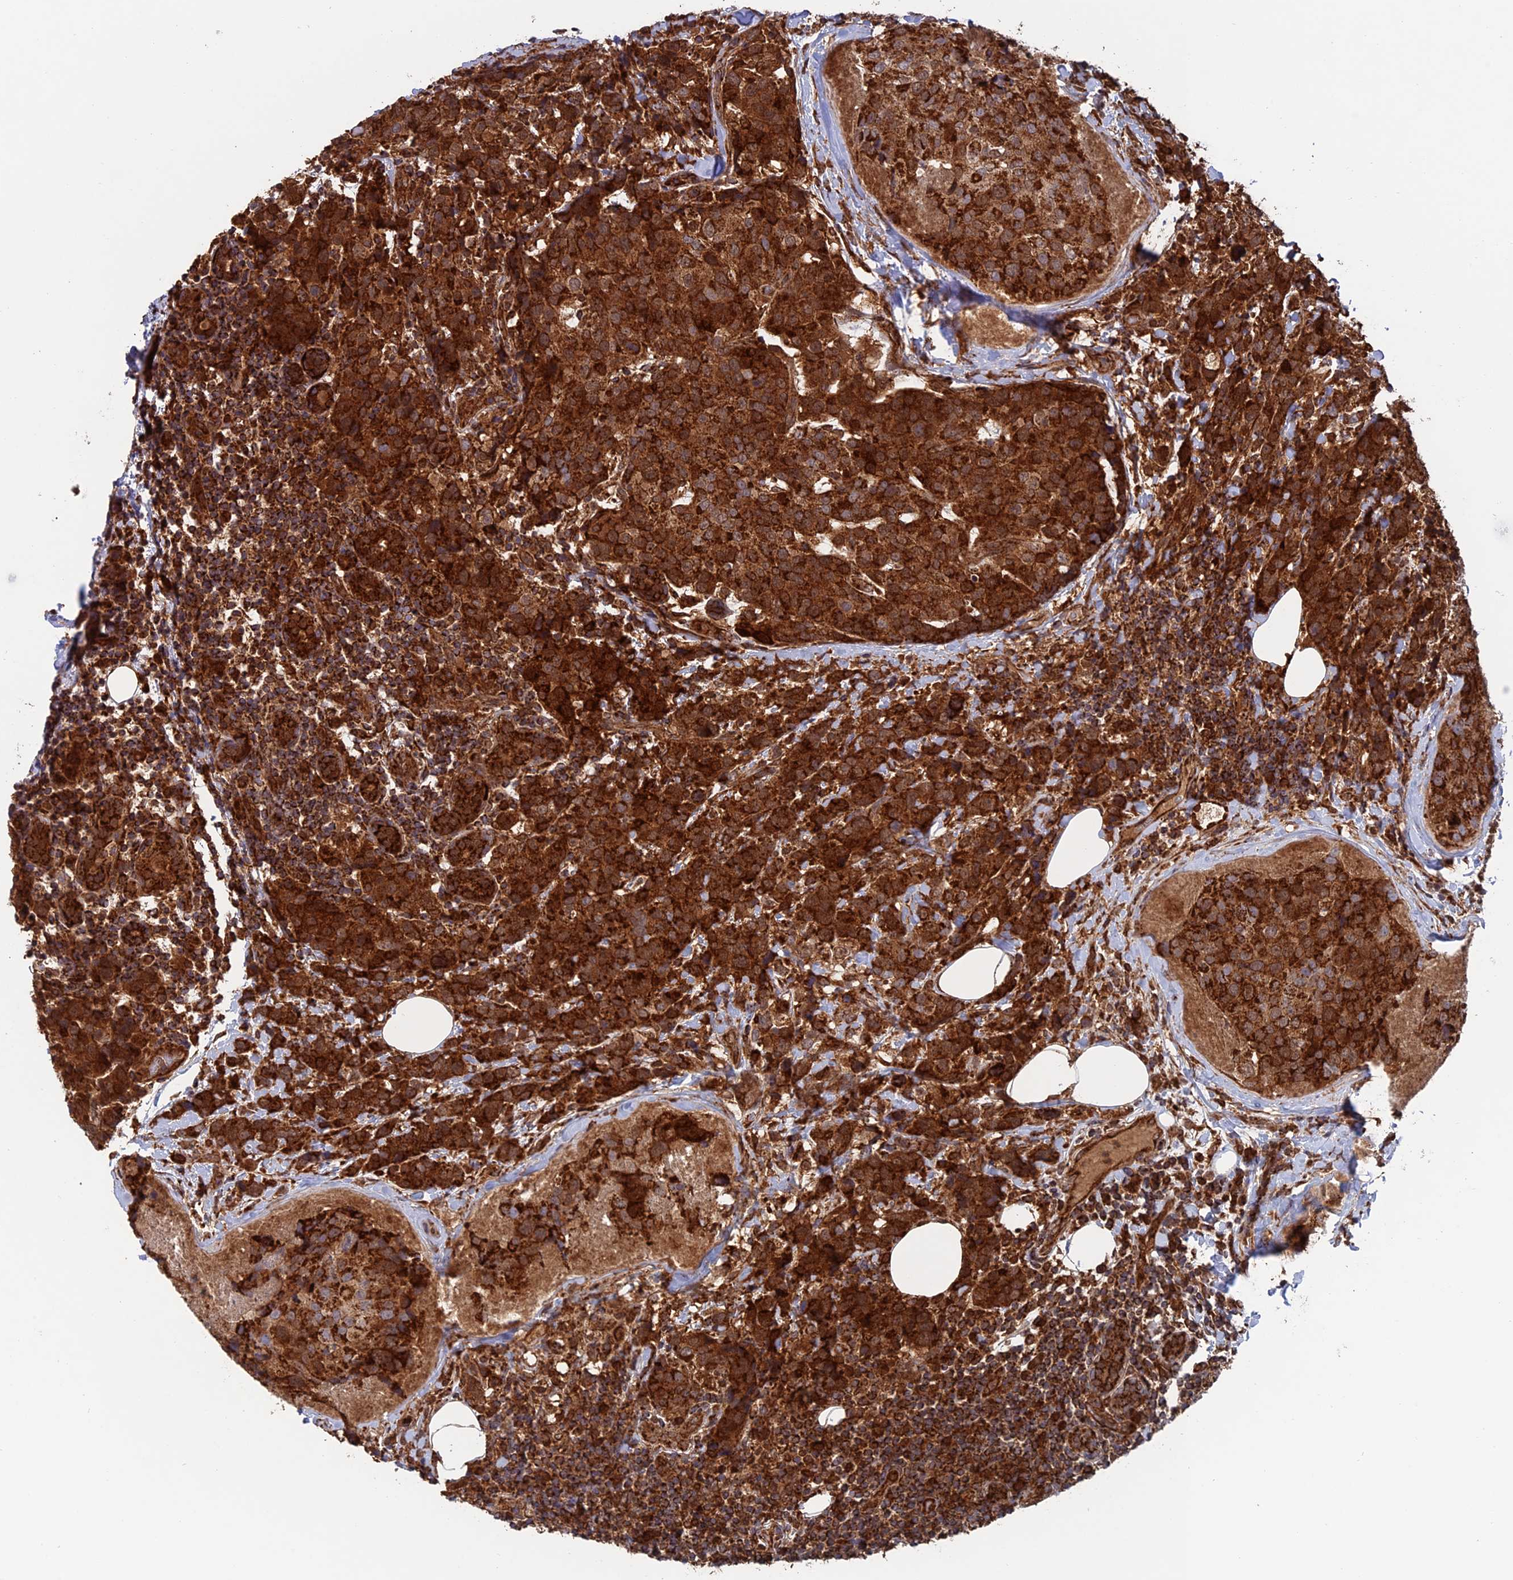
{"staining": {"intensity": "strong", "quantity": ">75%", "location": "cytoplasmic/membranous"}, "tissue": "breast cancer", "cell_type": "Tumor cells", "image_type": "cancer", "snomed": [{"axis": "morphology", "description": "Lobular carcinoma"}, {"axis": "topography", "description": "Breast"}], "caption": "Protein staining of breast cancer tissue shows strong cytoplasmic/membranous positivity in approximately >75% of tumor cells.", "gene": "DTYMK", "patient": {"sex": "female", "age": 59}}